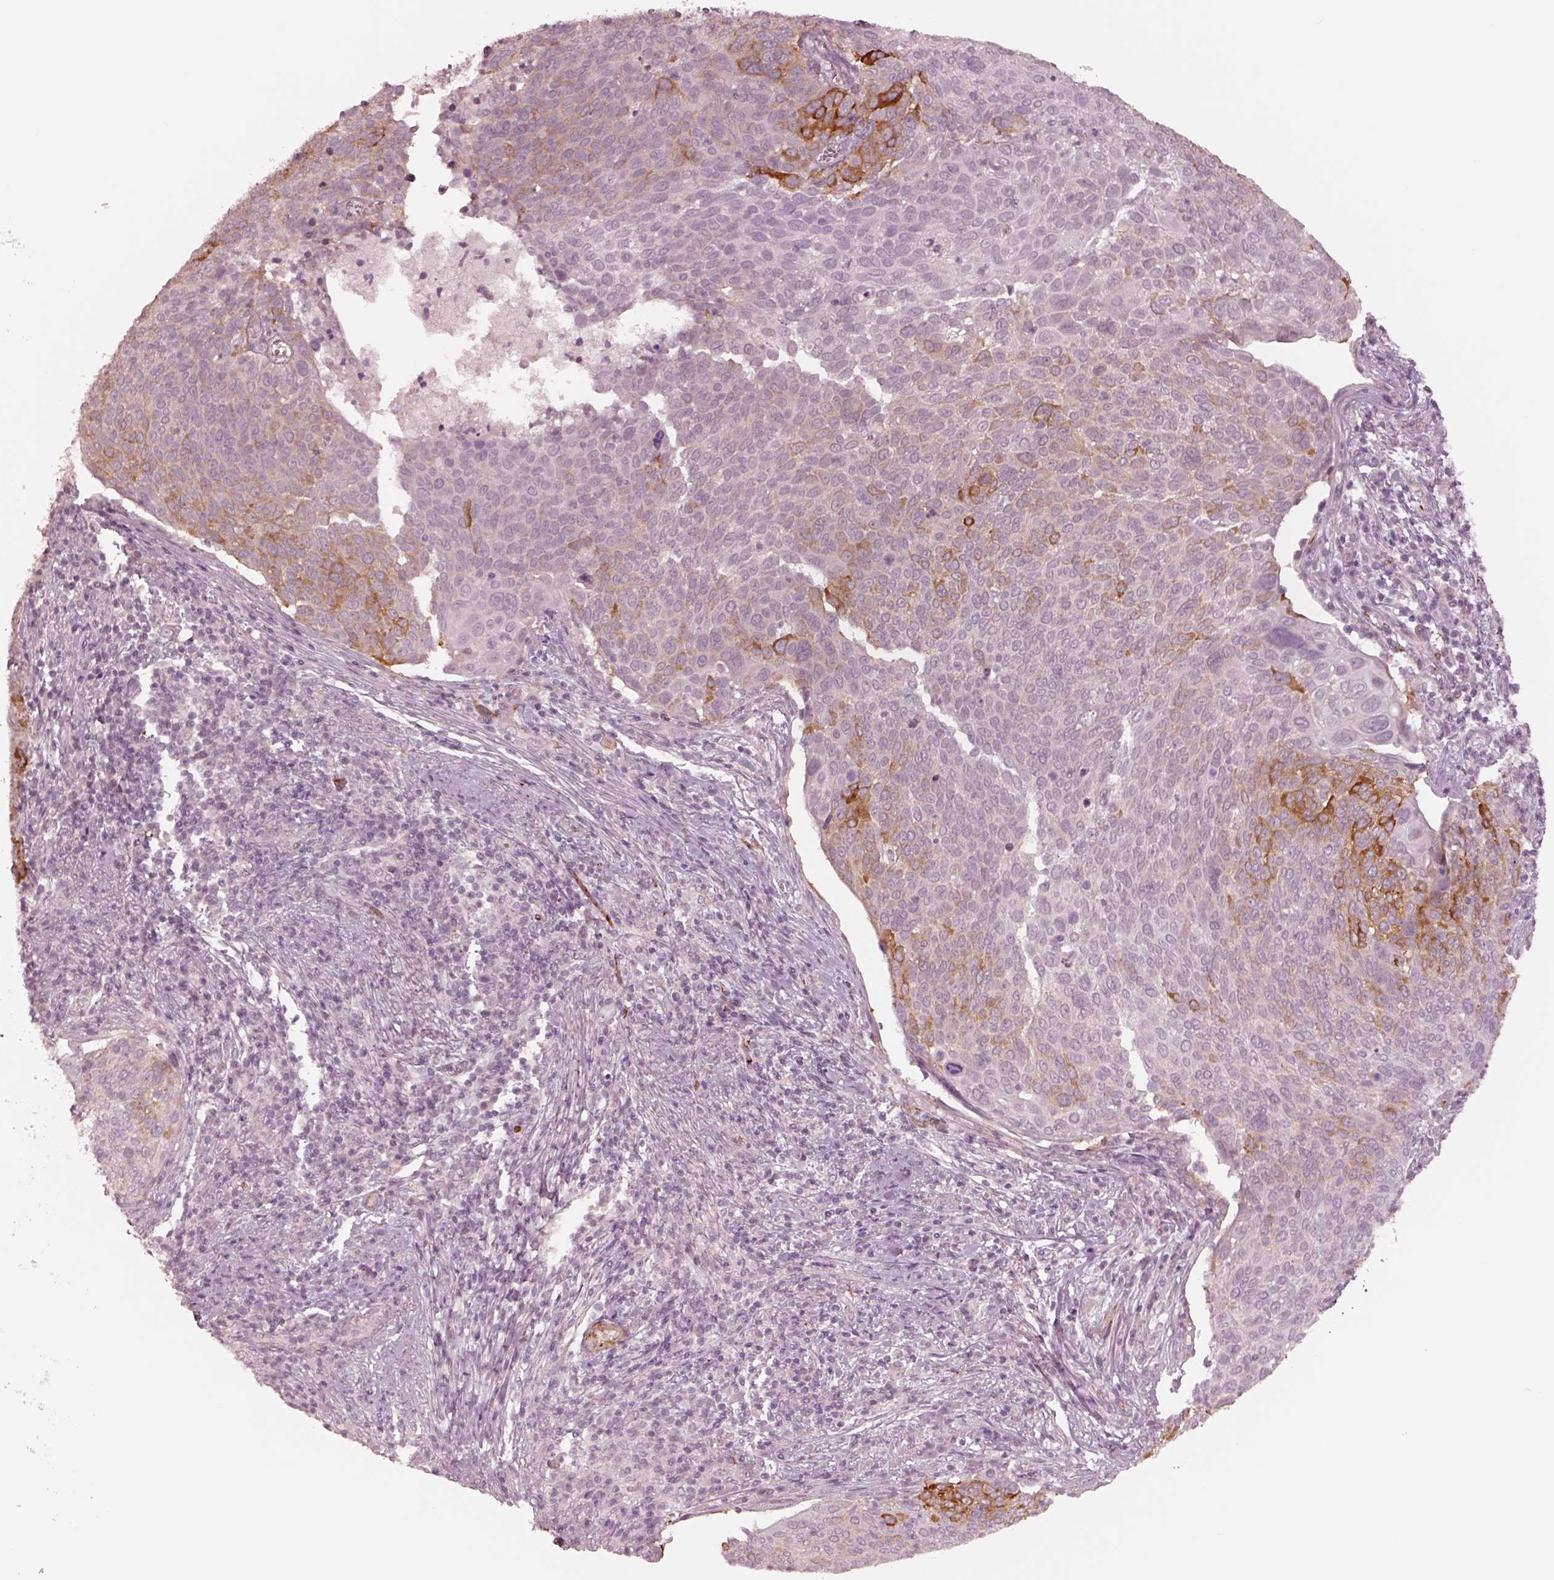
{"staining": {"intensity": "strong", "quantity": "<25%", "location": "cytoplasmic/membranous"}, "tissue": "cervical cancer", "cell_type": "Tumor cells", "image_type": "cancer", "snomed": [{"axis": "morphology", "description": "Squamous cell carcinoma, NOS"}, {"axis": "topography", "description": "Cervix"}], "caption": "Immunohistochemistry (IHC) histopathology image of human cervical cancer (squamous cell carcinoma) stained for a protein (brown), which demonstrates medium levels of strong cytoplasmic/membranous expression in about <25% of tumor cells.", "gene": "DNAAF9", "patient": {"sex": "female", "age": 39}}